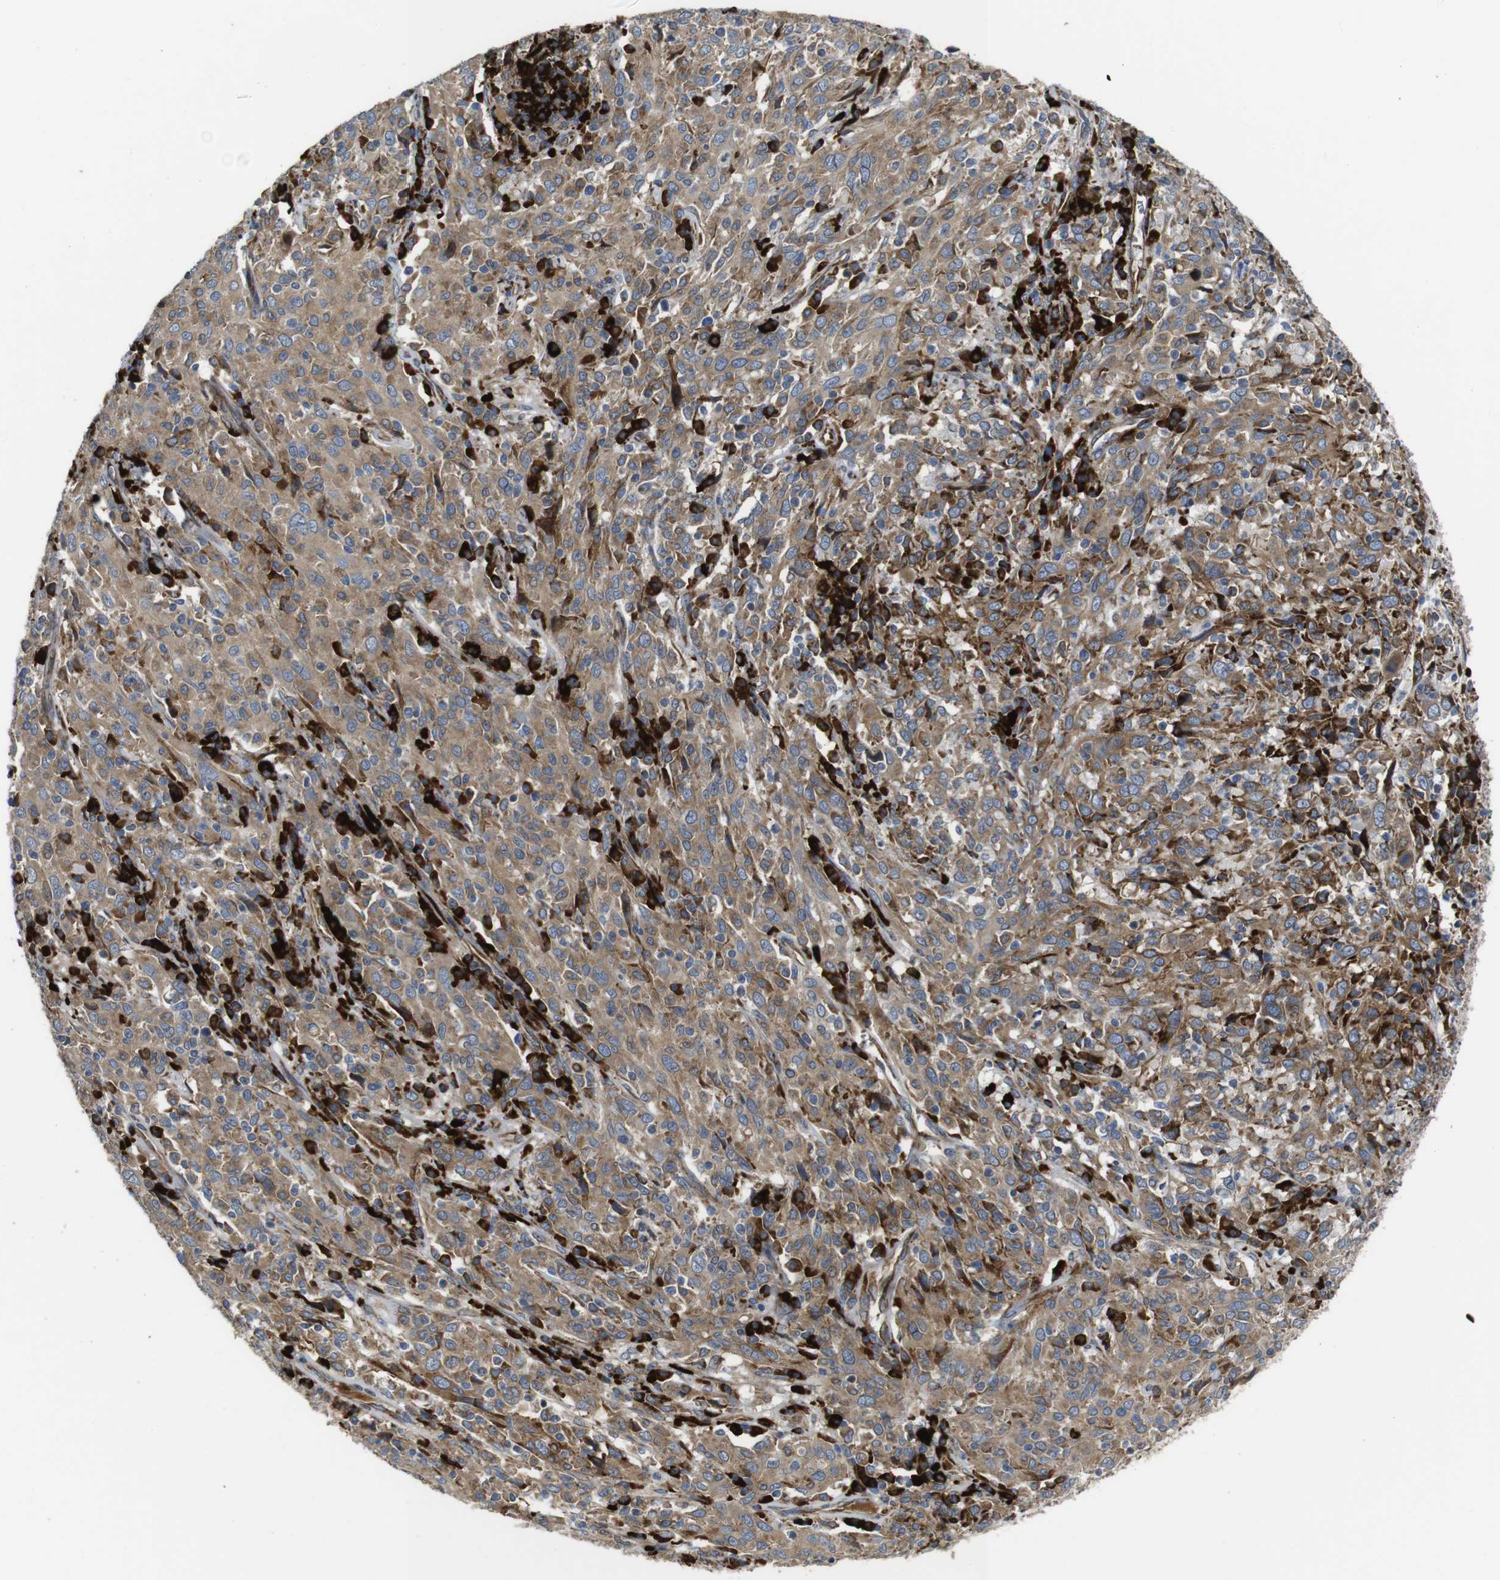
{"staining": {"intensity": "moderate", "quantity": ">75%", "location": "cytoplasmic/membranous"}, "tissue": "cervical cancer", "cell_type": "Tumor cells", "image_type": "cancer", "snomed": [{"axis": "morphology", "description": "Squamous cell carcinoma, NOS"}, {"axis": "topography", "description": "Cervix"}], "caption": "This is a photomicrograph of immunohistochemistry staining of cervical cancer, which shows moderate positivity in the cytoplasmic/membranous of tumor cells.", "gene": "UBE2G2", "patient": {"sex": "female", "age": 46}}